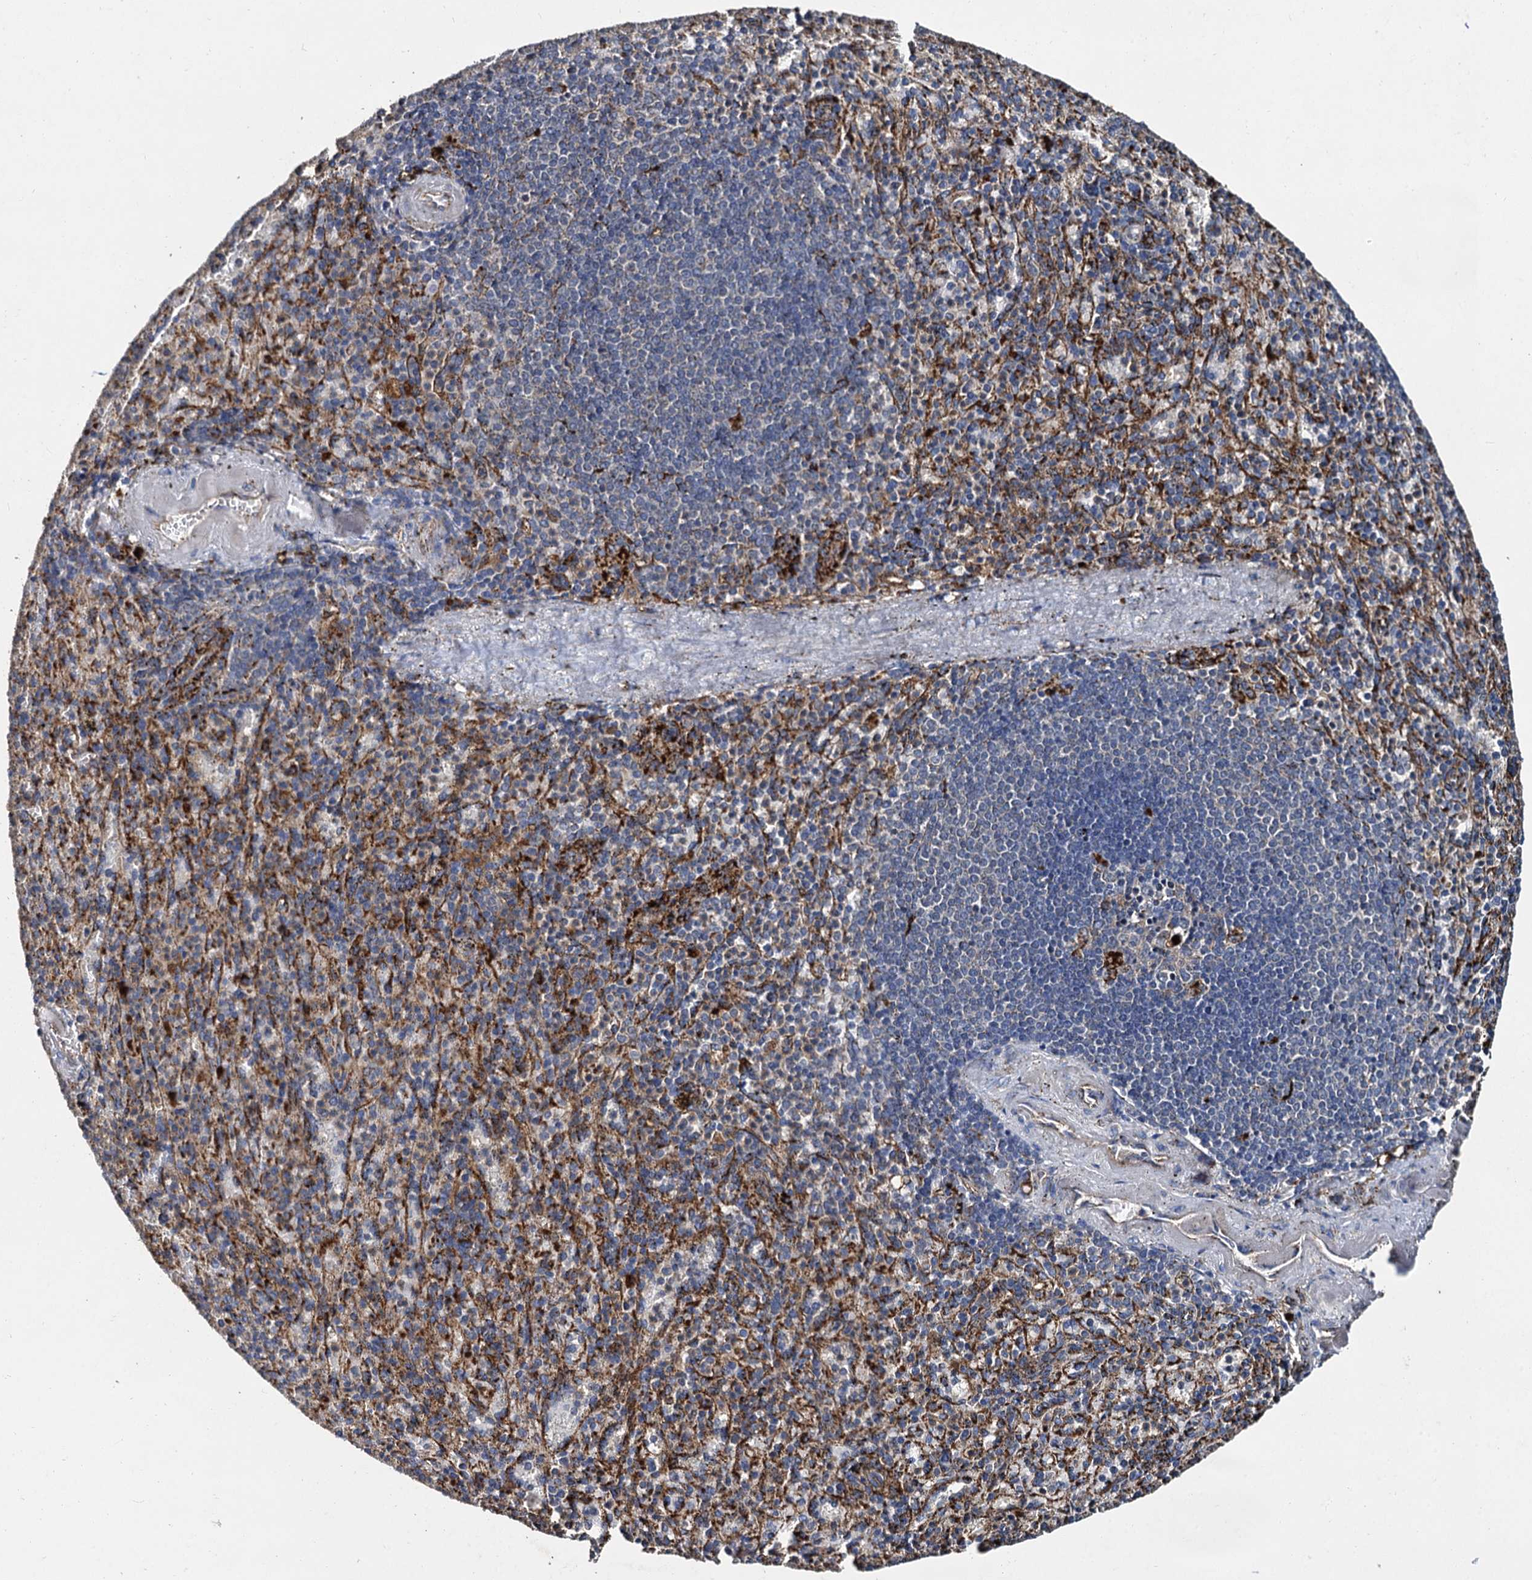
{"staining": {"intensity": "strong", "quantity": "25%-75%", "location": "cytoplasmic/membranous"}, "tissue": "spleen", "cell_type": "Cells in red pulp", "image_type": "normal", "snomed": [{"axis": "morphology", "description": "Normal tissue, NOS"}, {"axis": "topography", "description": "Spleen"}], "caption": "Immunohistochemistry of benign human spleen exhibits high levels of strong cytoplasmic/membranous staining in approximately 25%-75% of cells in red pulp. (DAB (3,3'-diaminobenzidine) = brown stain, brightfield microscopy at high magnification).", "gene": "GBA1", "patient": {"sex": "female", "age": 74}}